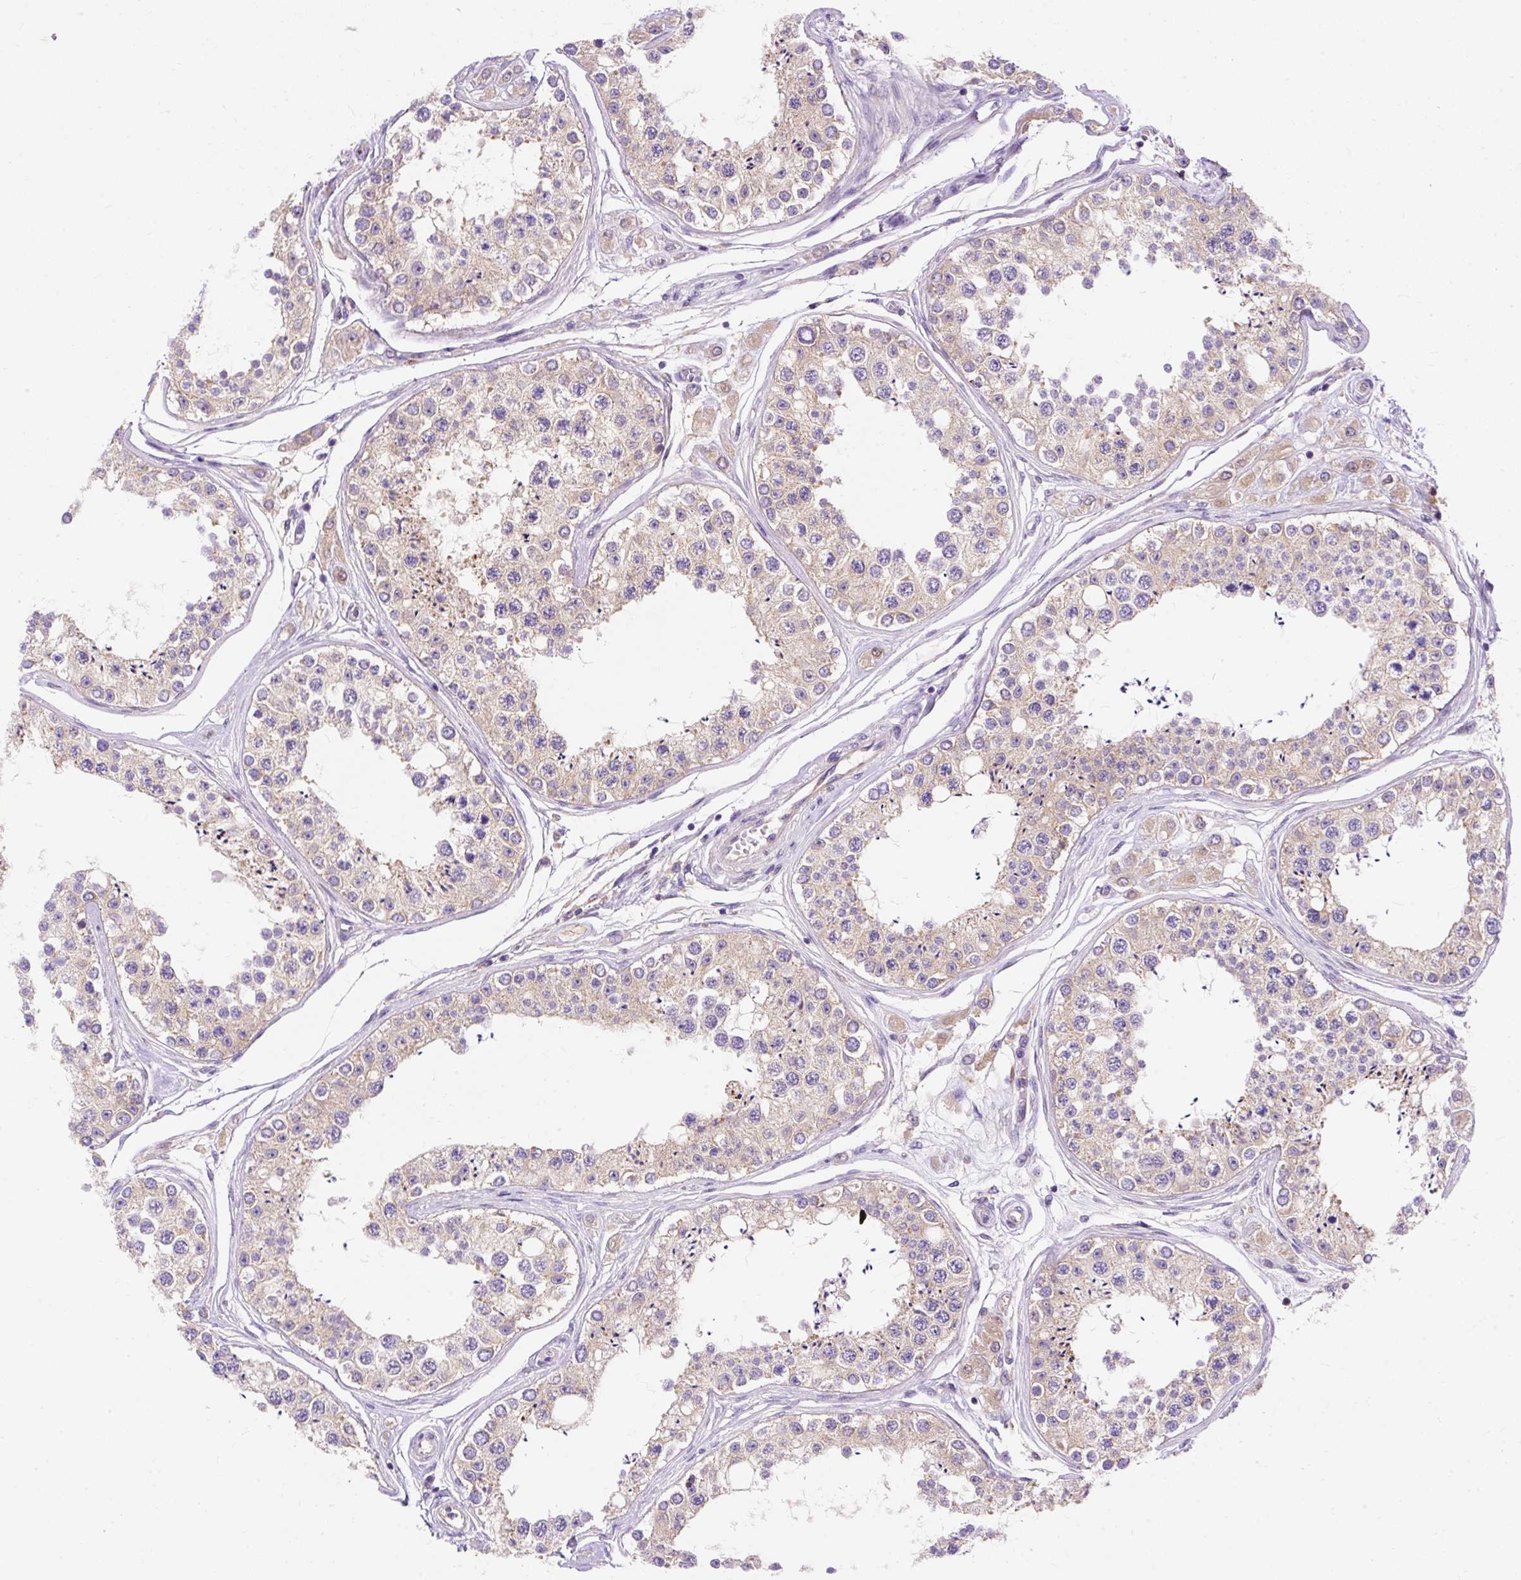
{"staining": {"intensity": "moderate", "quantity": "25%-75%", "location": "cytoplasmic/membranous"}, "tissue": "testis", "cell_type": "Cells in seminiferous ducts", "image_type": "normal", "snomed": [{"axis": "morphology", "description": "Normal tissue, NOS"}, {"axis": "topography", "description": "Testis"}], "caption": "Cells in seminiferous ducts reveal medium levels of moderate cytoplasmic/membranous expression in about 25%-75% of cells in normal testis.", "gene": "OR4K15", "patient": {"sex": "male", "age": 25}}